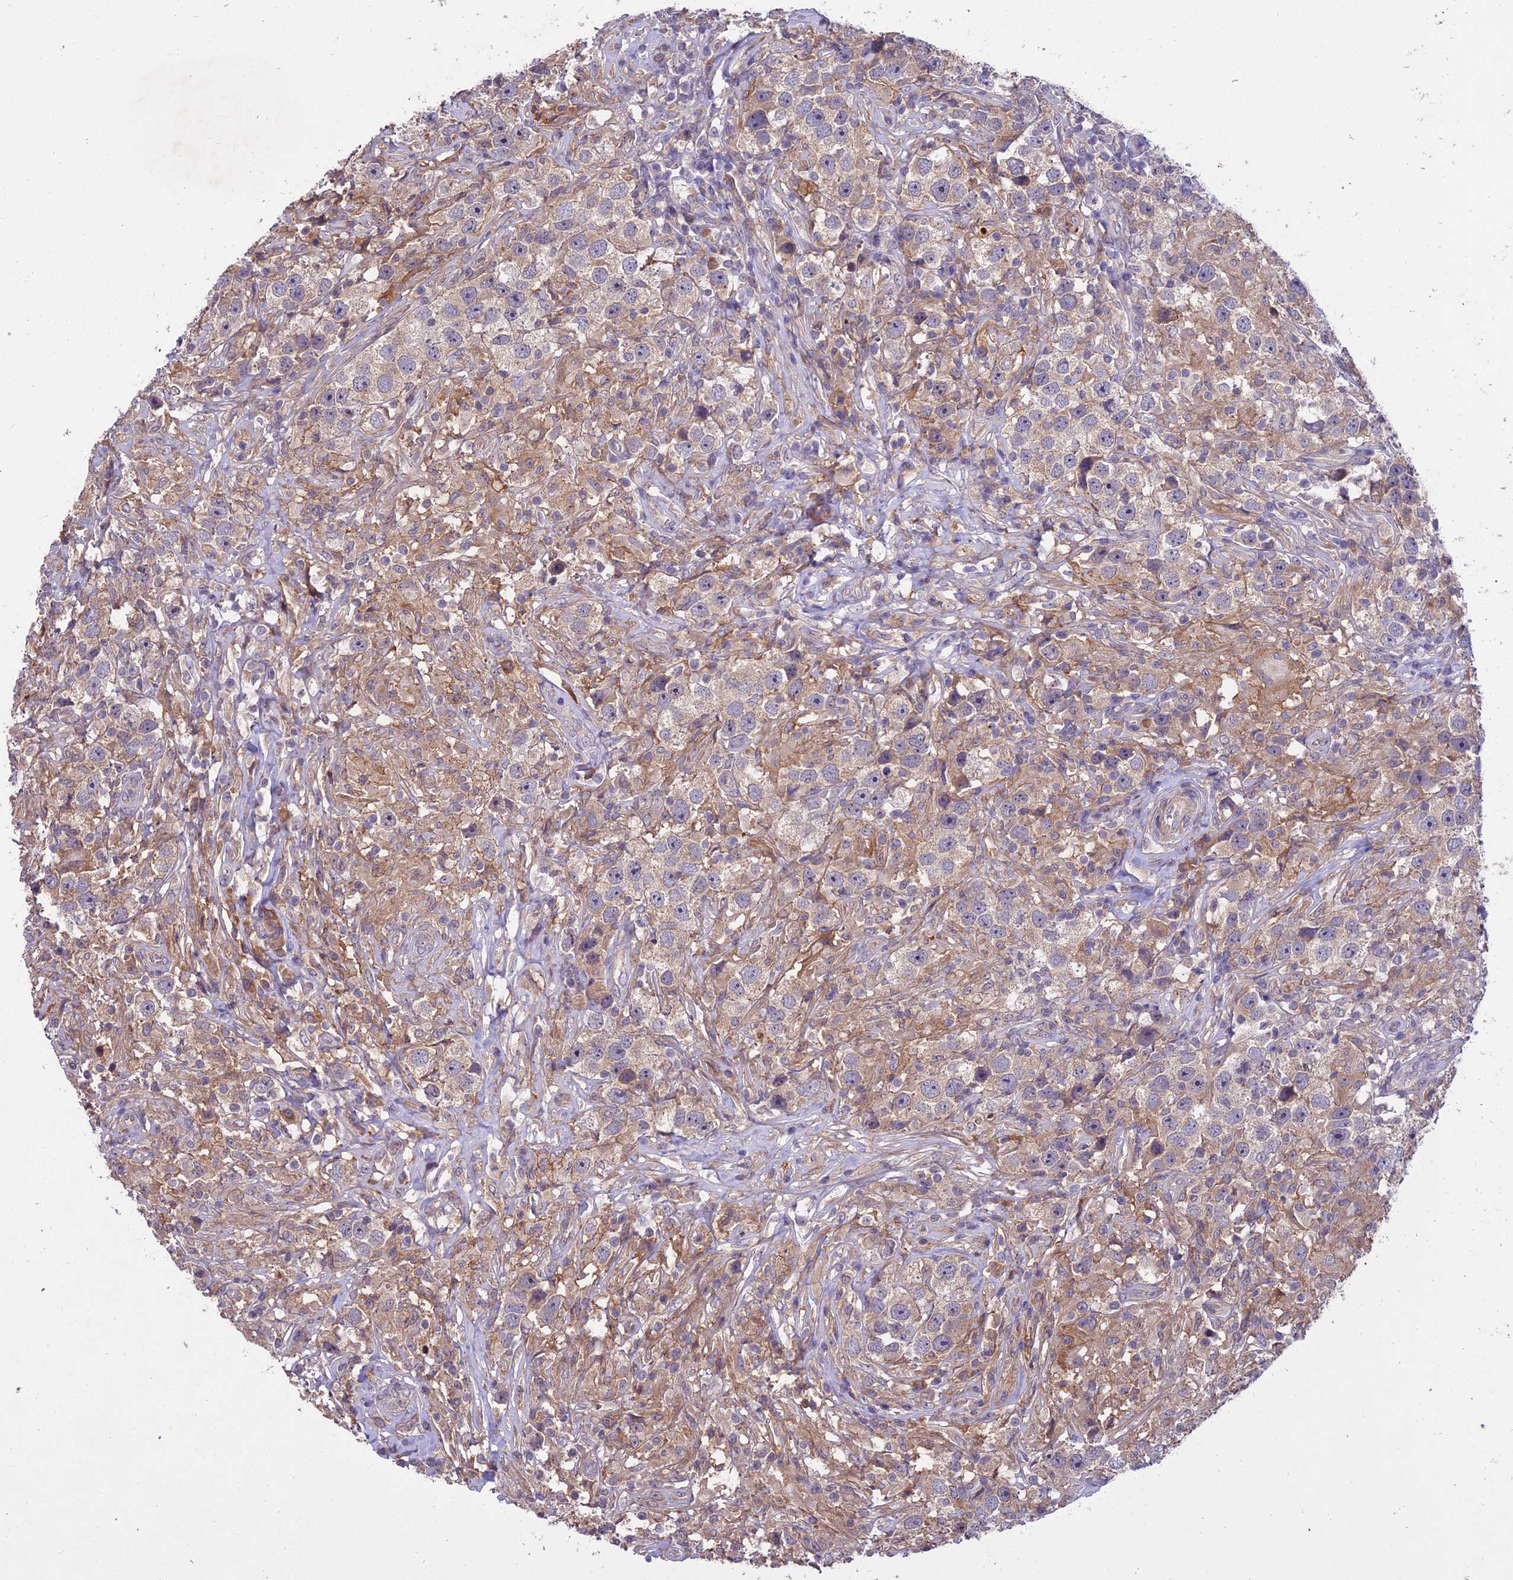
{"staining": {"intensity": "weak", "quantity": ">75%", "location": "cytoplasmic/membranous"}, "tissue": "testis cancer", "cell_type": "Tumor cells", "image_type": "cancer", "snomed": [{"axis": "morphology", "description": "Seminoma, NOS"}, {"axis": "topography", "description": "Testis"}], "caption": "Weak cytoplasmic/membranous expression for a protein is present in approximately >75% of tumor cells of seminoma (testis) using IHC.", "gene": "CENPL", "patient": {"sex": "male", "age": 49}}